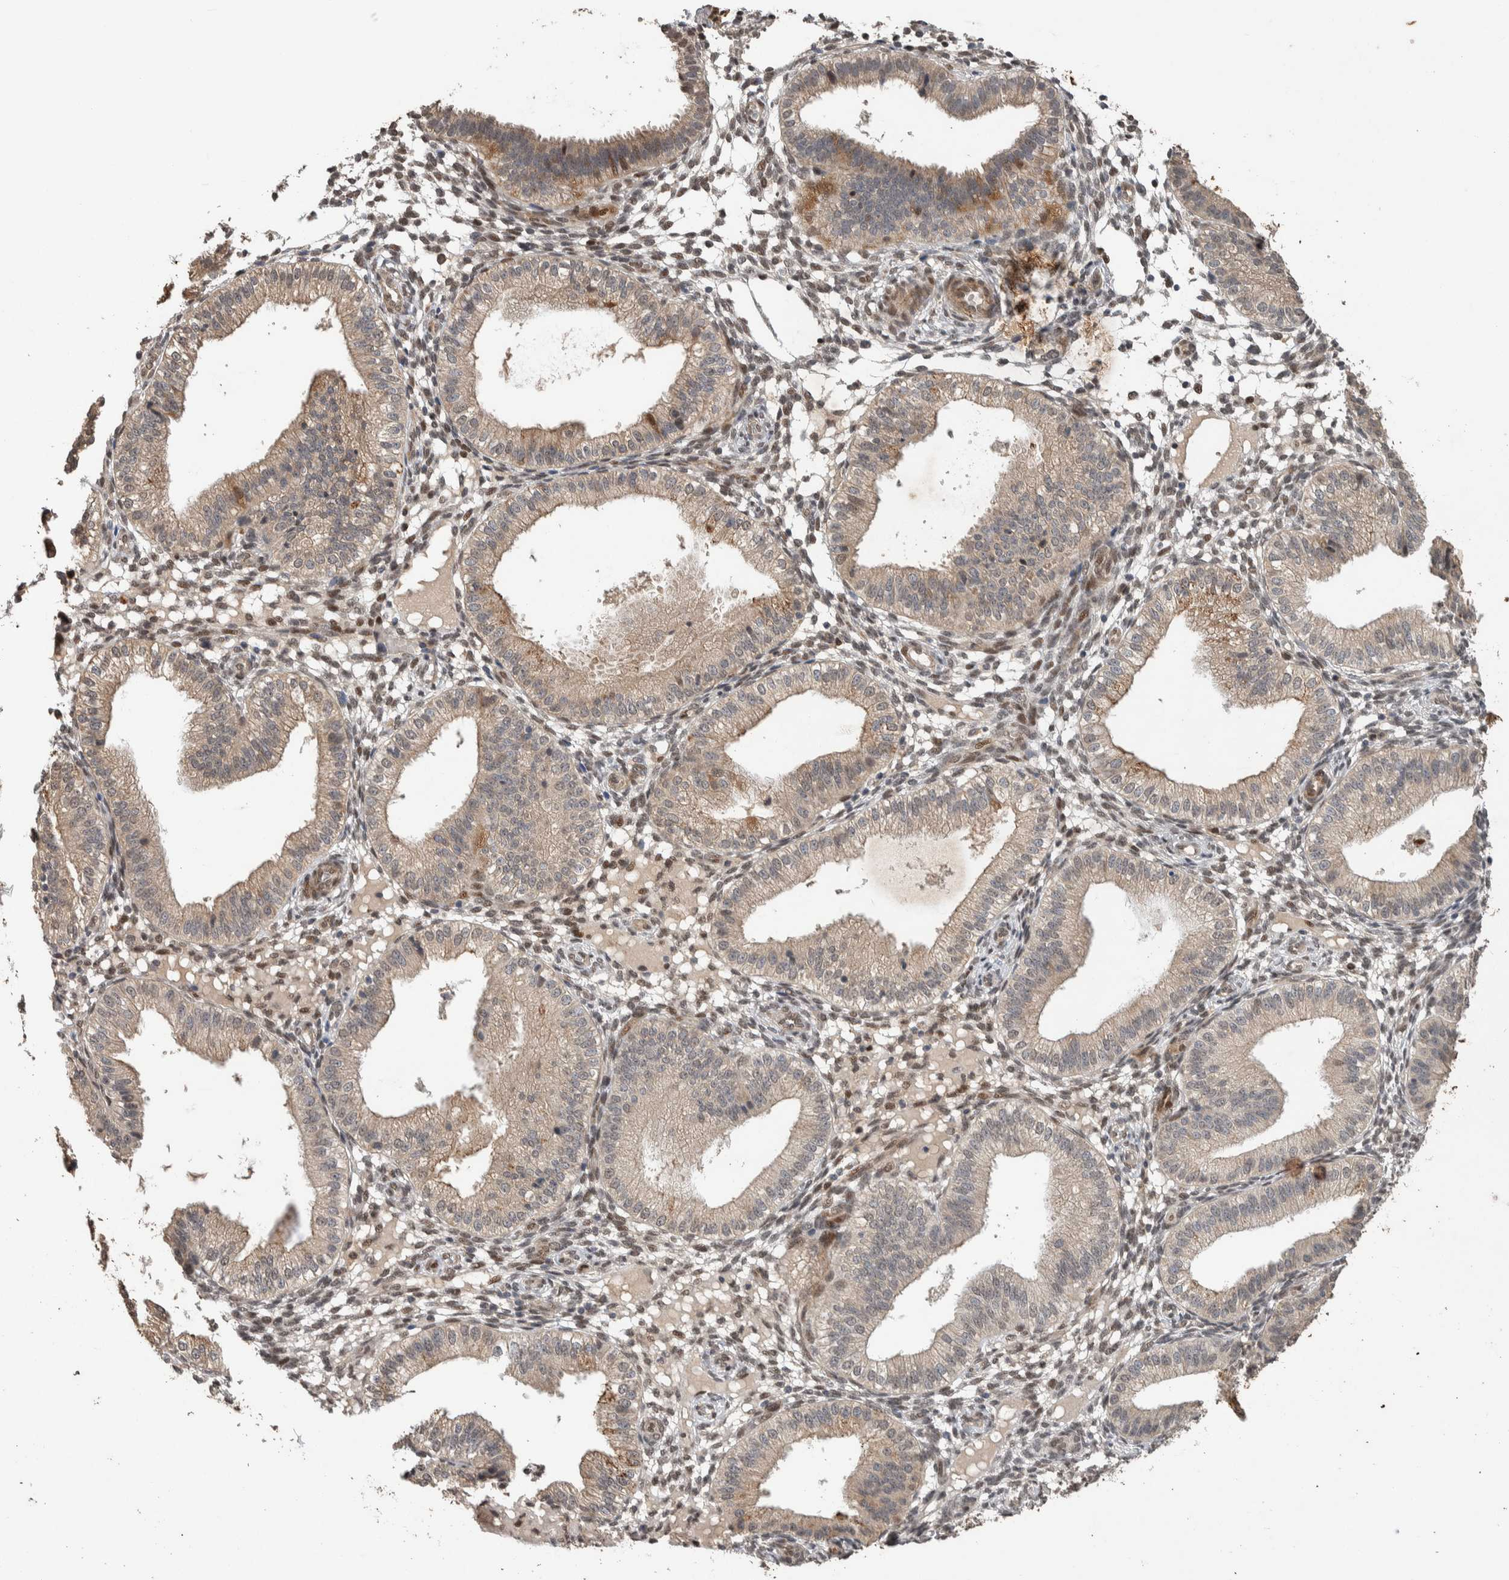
{"staining": {"intensity": "weak", "quantity": "25%-75%", "location": "nuclear"}, "tissue": "endometrium", "cell_type": "Cells in endometrial stroma", "image_type": "normal", "snomed": [{"axis": "morphology", "description": "Normal tissue, NOS"}, {"axis": "topography", "description": "Endometrium"}], "caption": "Immunohistochemistry (IHC) of unremarkable human endometrium displays low levels of weak nuclear positivity in about 25%-75% of cells in endometrial stroma.", "gene": "CYSRT1", "patient": {"sex": "female", "age": 39}}